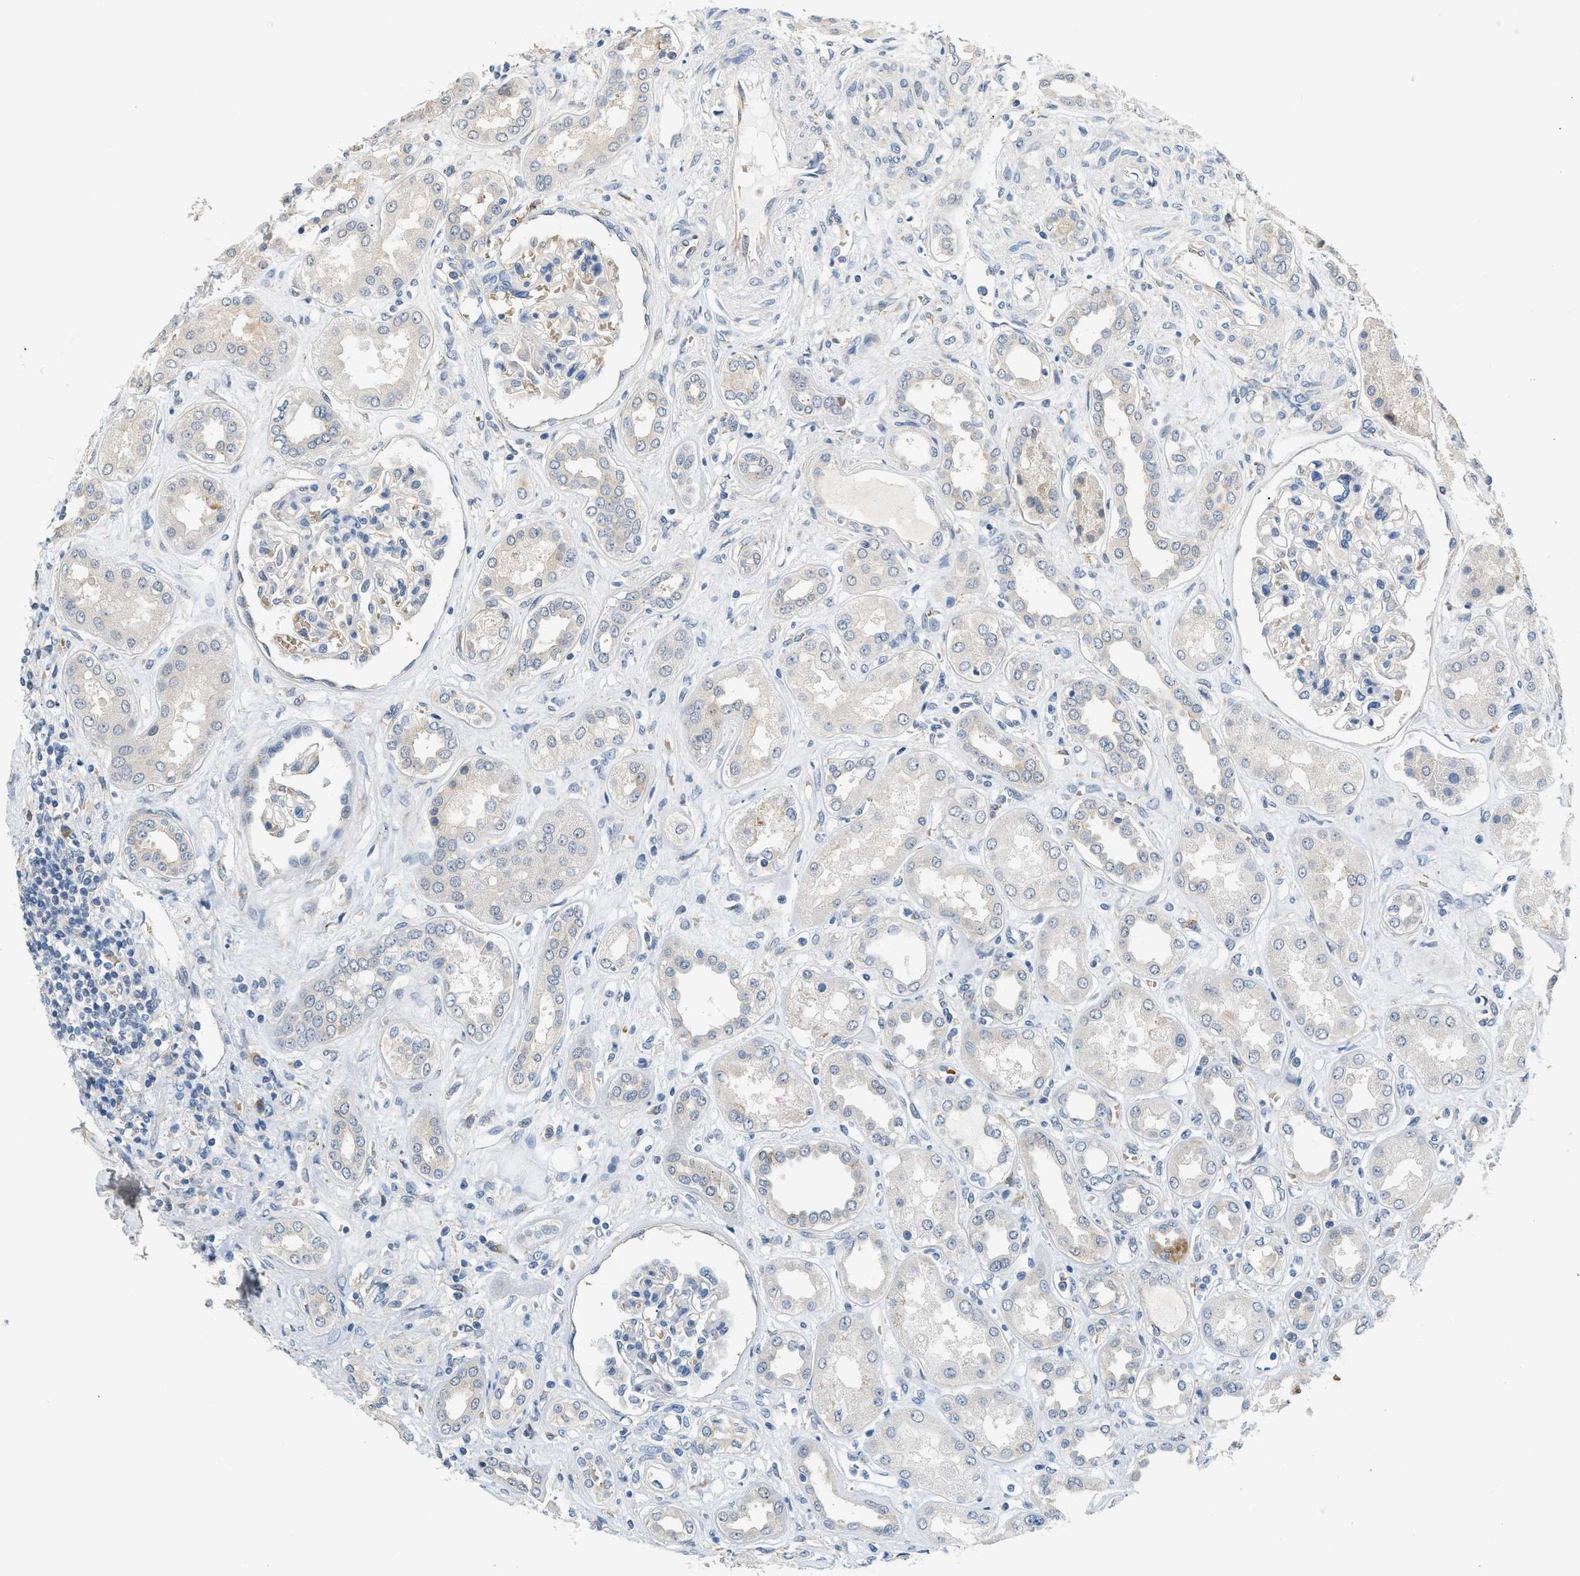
{"staining": {"intensity": "negative", "quantity": "none", "location": "none"}, "tissue": "kidney", "cell_type": "Cells in glomeruli", "image_type": "normal", "snomed": [{"axis": "morphology", "description": "Normal tissue, NOS"}, {"axis": "topography", "description": "Kidney"}], "caption": "Protein analysis of unremarkable kidney shows no significant positivity in cells in glomeruli. The staining is performed using DAB (3,3'-diaminobenzidine) brown chromogen with nuclei counter-stained in using hematoxylin.", "gene": "CYTH2", "patient": {"sex": "male", "age": 59}}